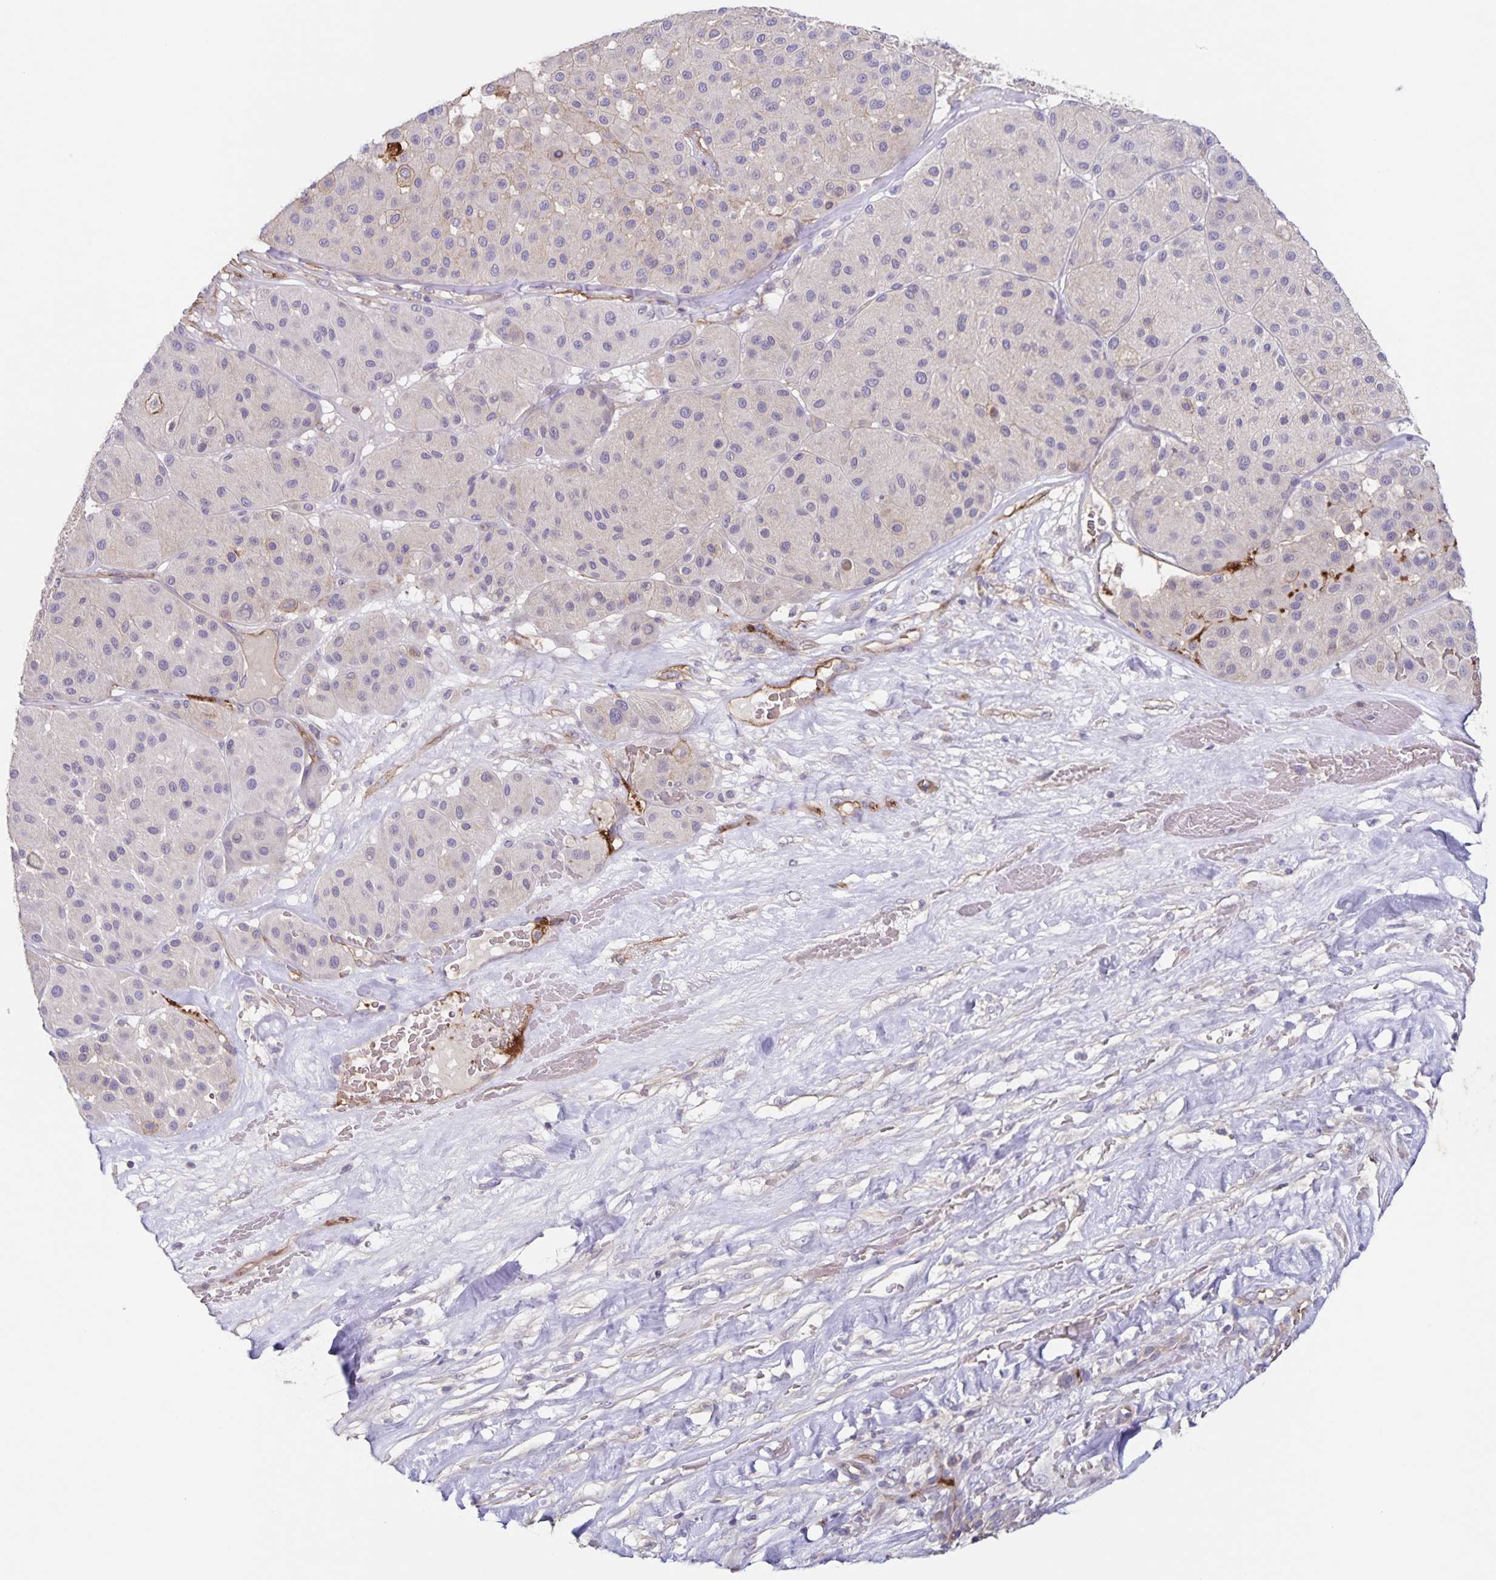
{"staining": {"intensity": "negative", "quantity": "none", "location": "none"}, "tissue": "melanoma", "cell_type": "Tumor cells", "image_type": "cancer", "snomed": [{"axis": "morphology", "description": "Malignant melanoma, Metastatic site"}, {"axis": "topography", "description": "Smooth muscle"}], "caption": "Immunohistochemical staining of malignant melanoma (metastatic site) demonstrates no significant expression in tumor cells. The staining is performed using DAB (3,3'-diaminobenzidine) brown chromogen with nuclei counter-stained in using hematoxylin.", "gene": "ITGA2", "patient": {"sex": "male", "age": 41}}